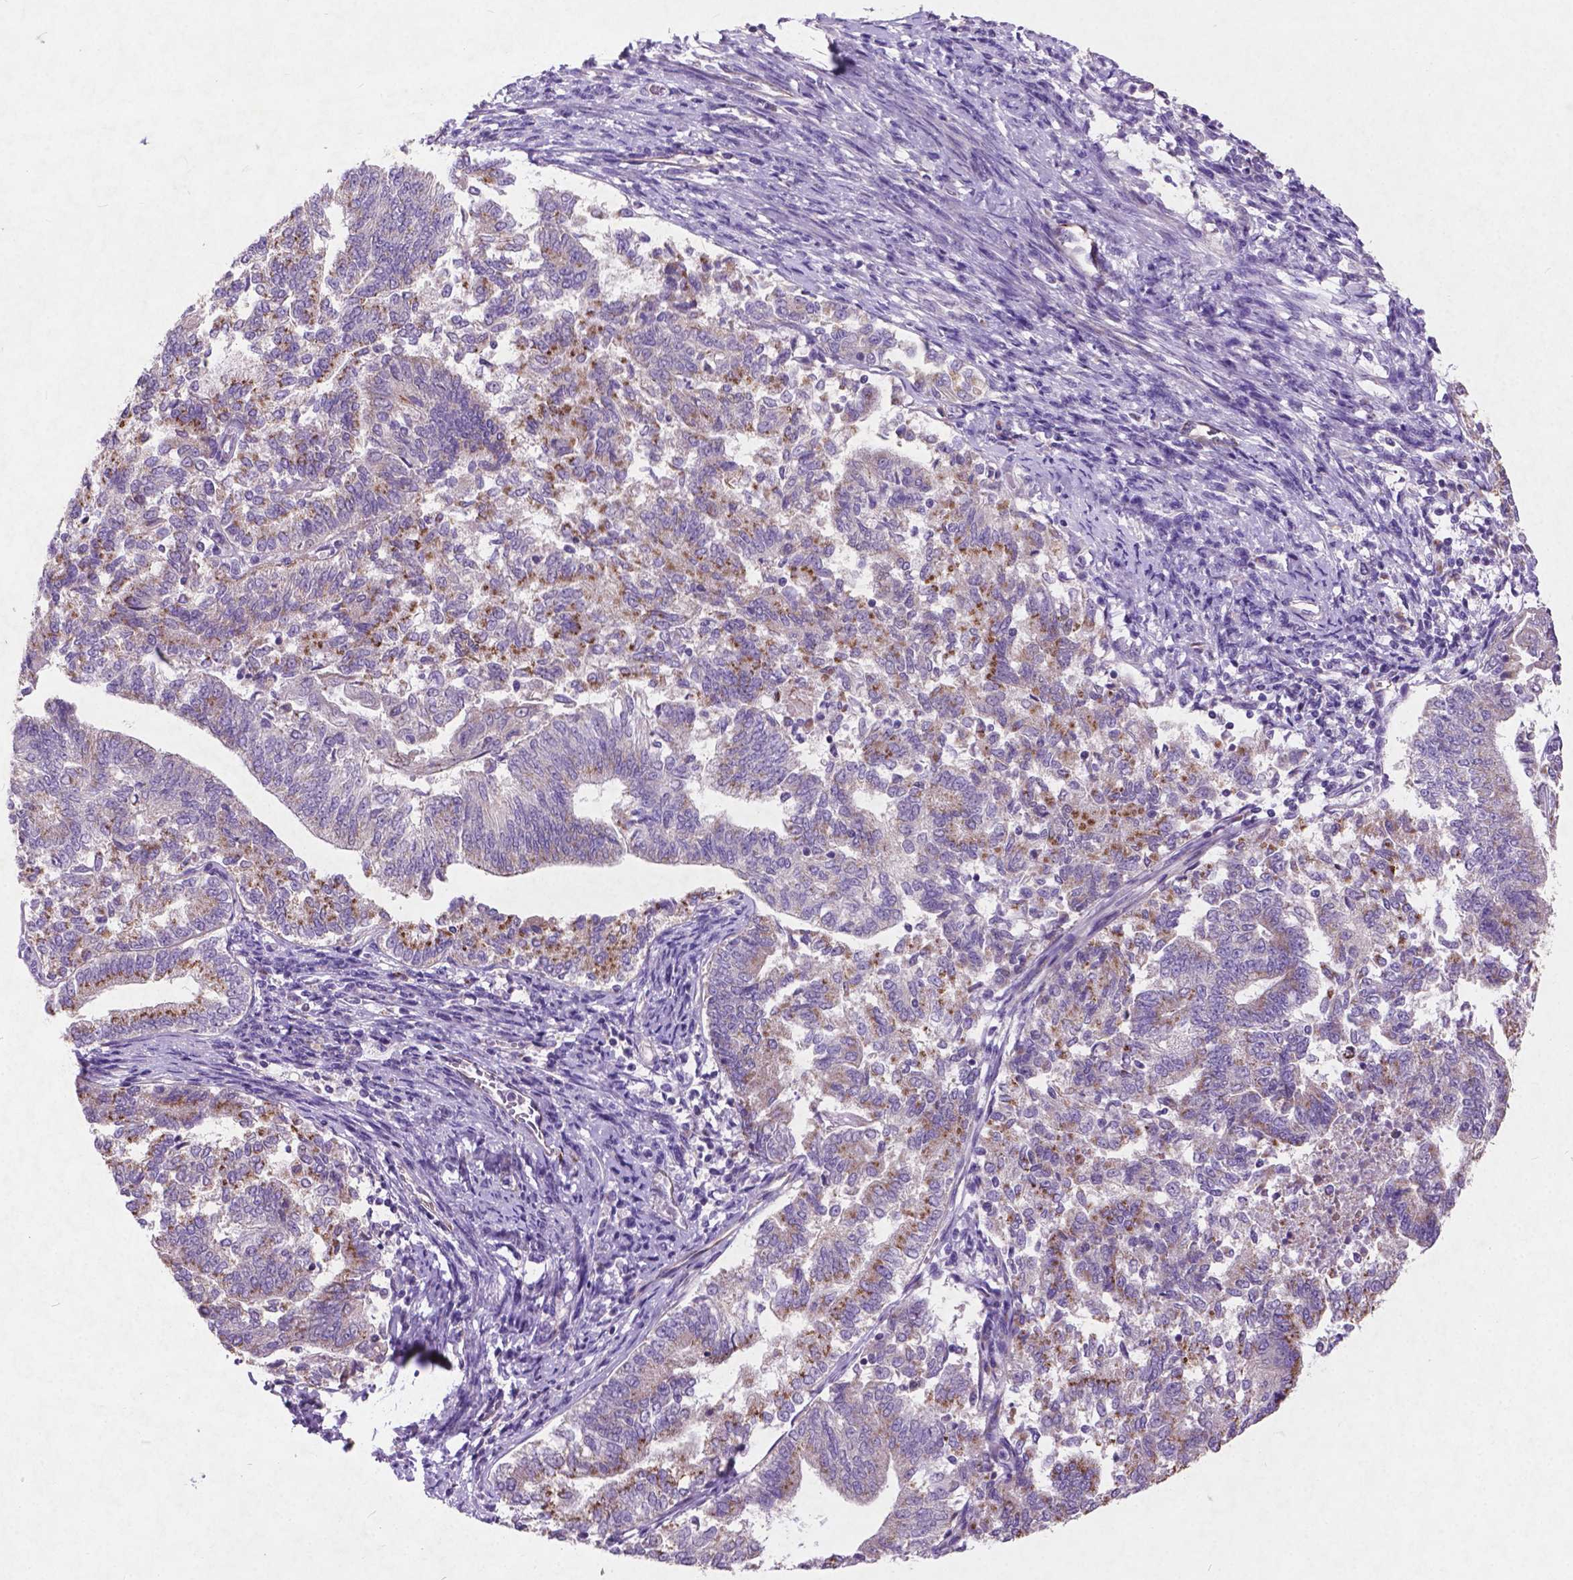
{"staining": {"intensity": "moderate", "quantity": "25%-75%", "location": "cytoplasmic/membranous"}, "tissue": "endometrial cancer", "cell_type": "Tumor cells", "image_type": "cancer", "snomed": [{"axis": "morphology", "description": "Adenocarcinoma, NOS"}, {"axis": "topography", "description": "Endometrium"}], "caption": "High-power microscopy captured an immunohistochemistry (IHC) image of endometrial cancer (adenocarcinoma), revealing moderate cytoplasmic/membranous expression in approximately 25%-75% of tumor cells.", "gene": "ATG4D", "patient": {"sex": "female", "age": 65}}